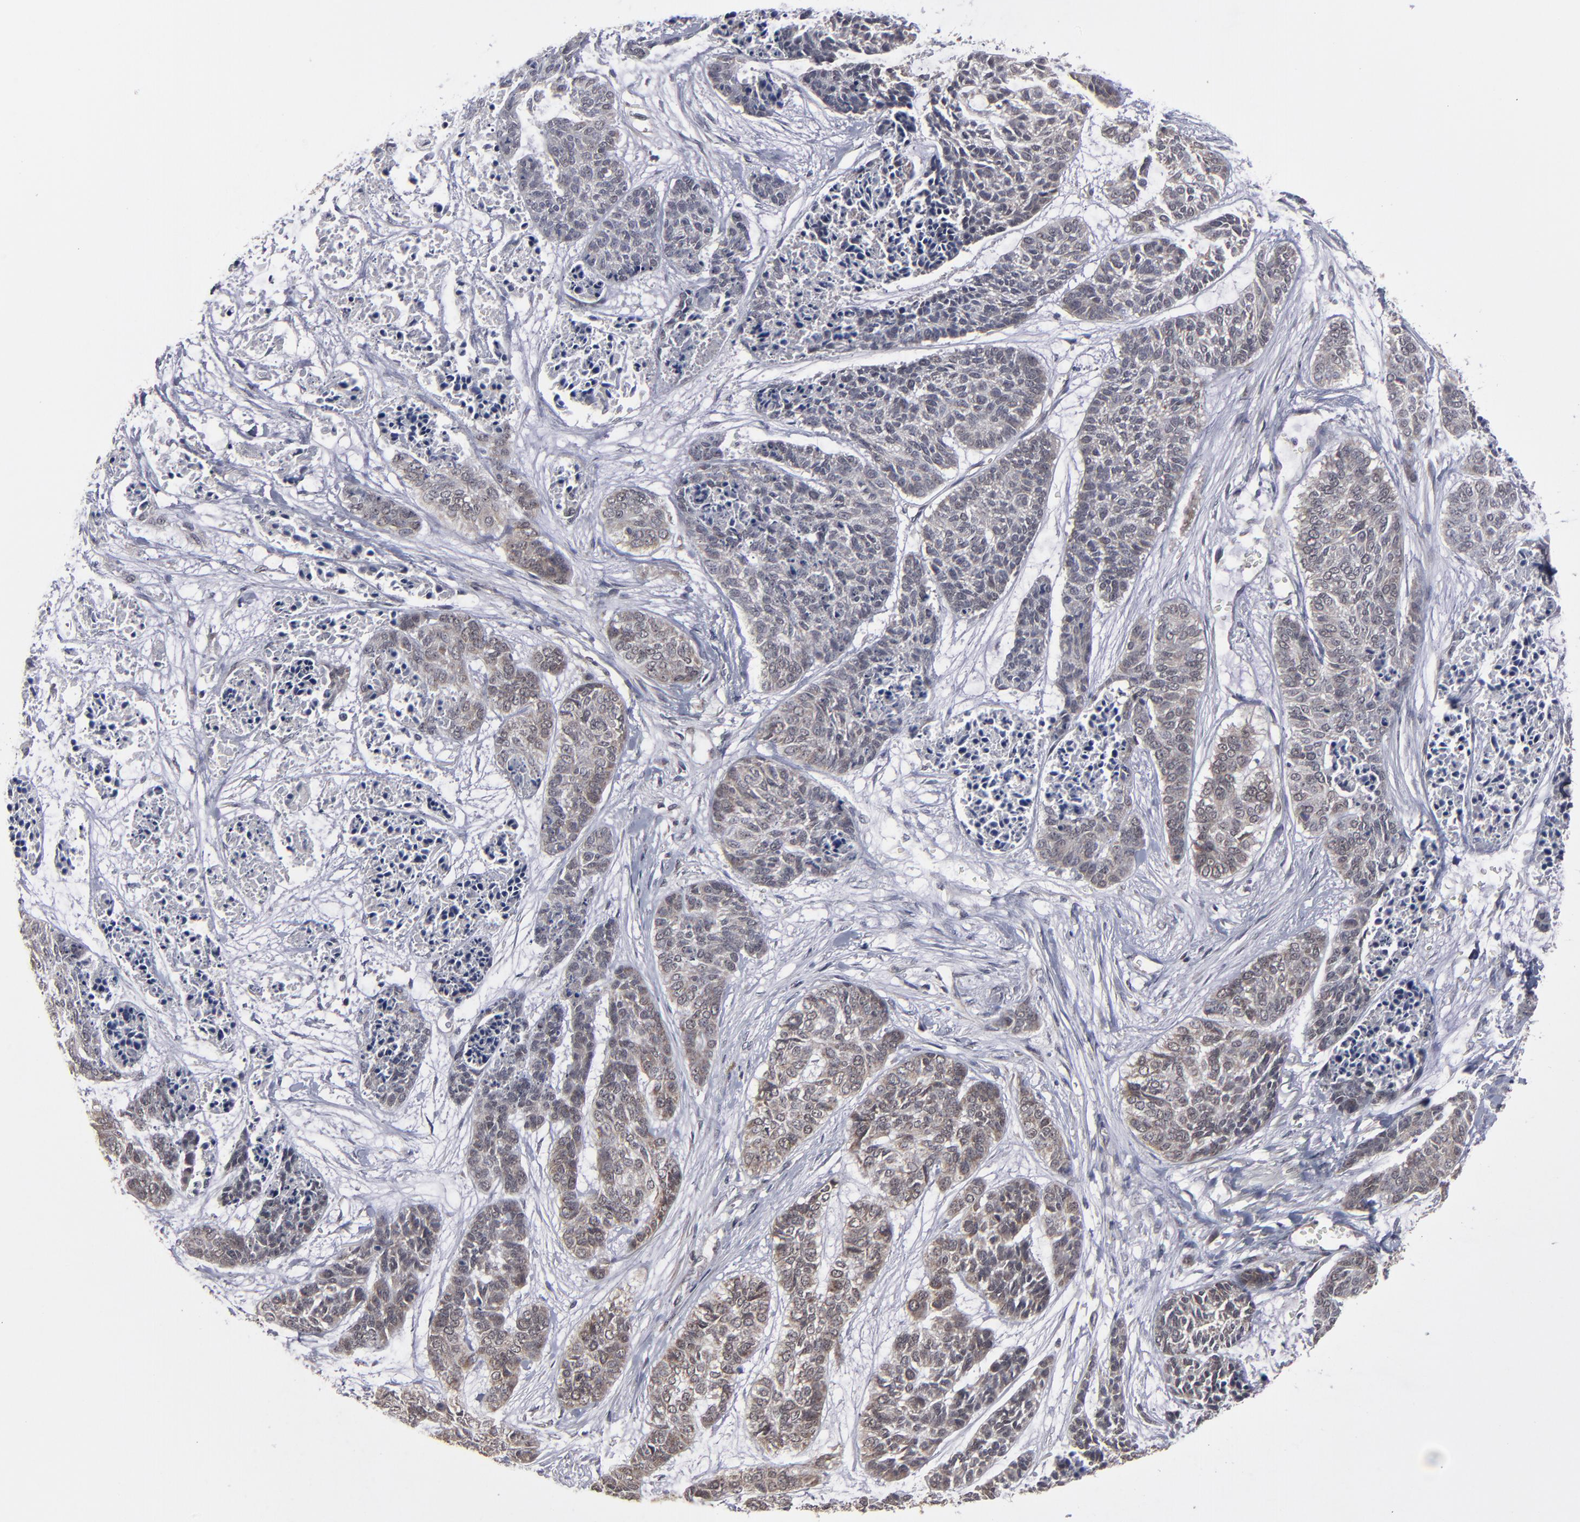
{"staining": {"intensity": "weak", "quantity": ">75%", "location": "cytoplasmic/membranous"}, "tissue": "skin cancer", "cell_type": "Tumor cells", "image_type": "cancer", "snomed": [{"axis": "morphology", "description": "Basal cell carcinoma"}, {"axis": "topography", "description": "Skin"}], "caption": "DAB immunohistochemical staining of skin cancer exhibits weak cytoplasmic/membranous protein staining in approximately >75% of tumor cells.", "gene": "GLCCI1", "patient": {"sex": "female", "age": 64}}